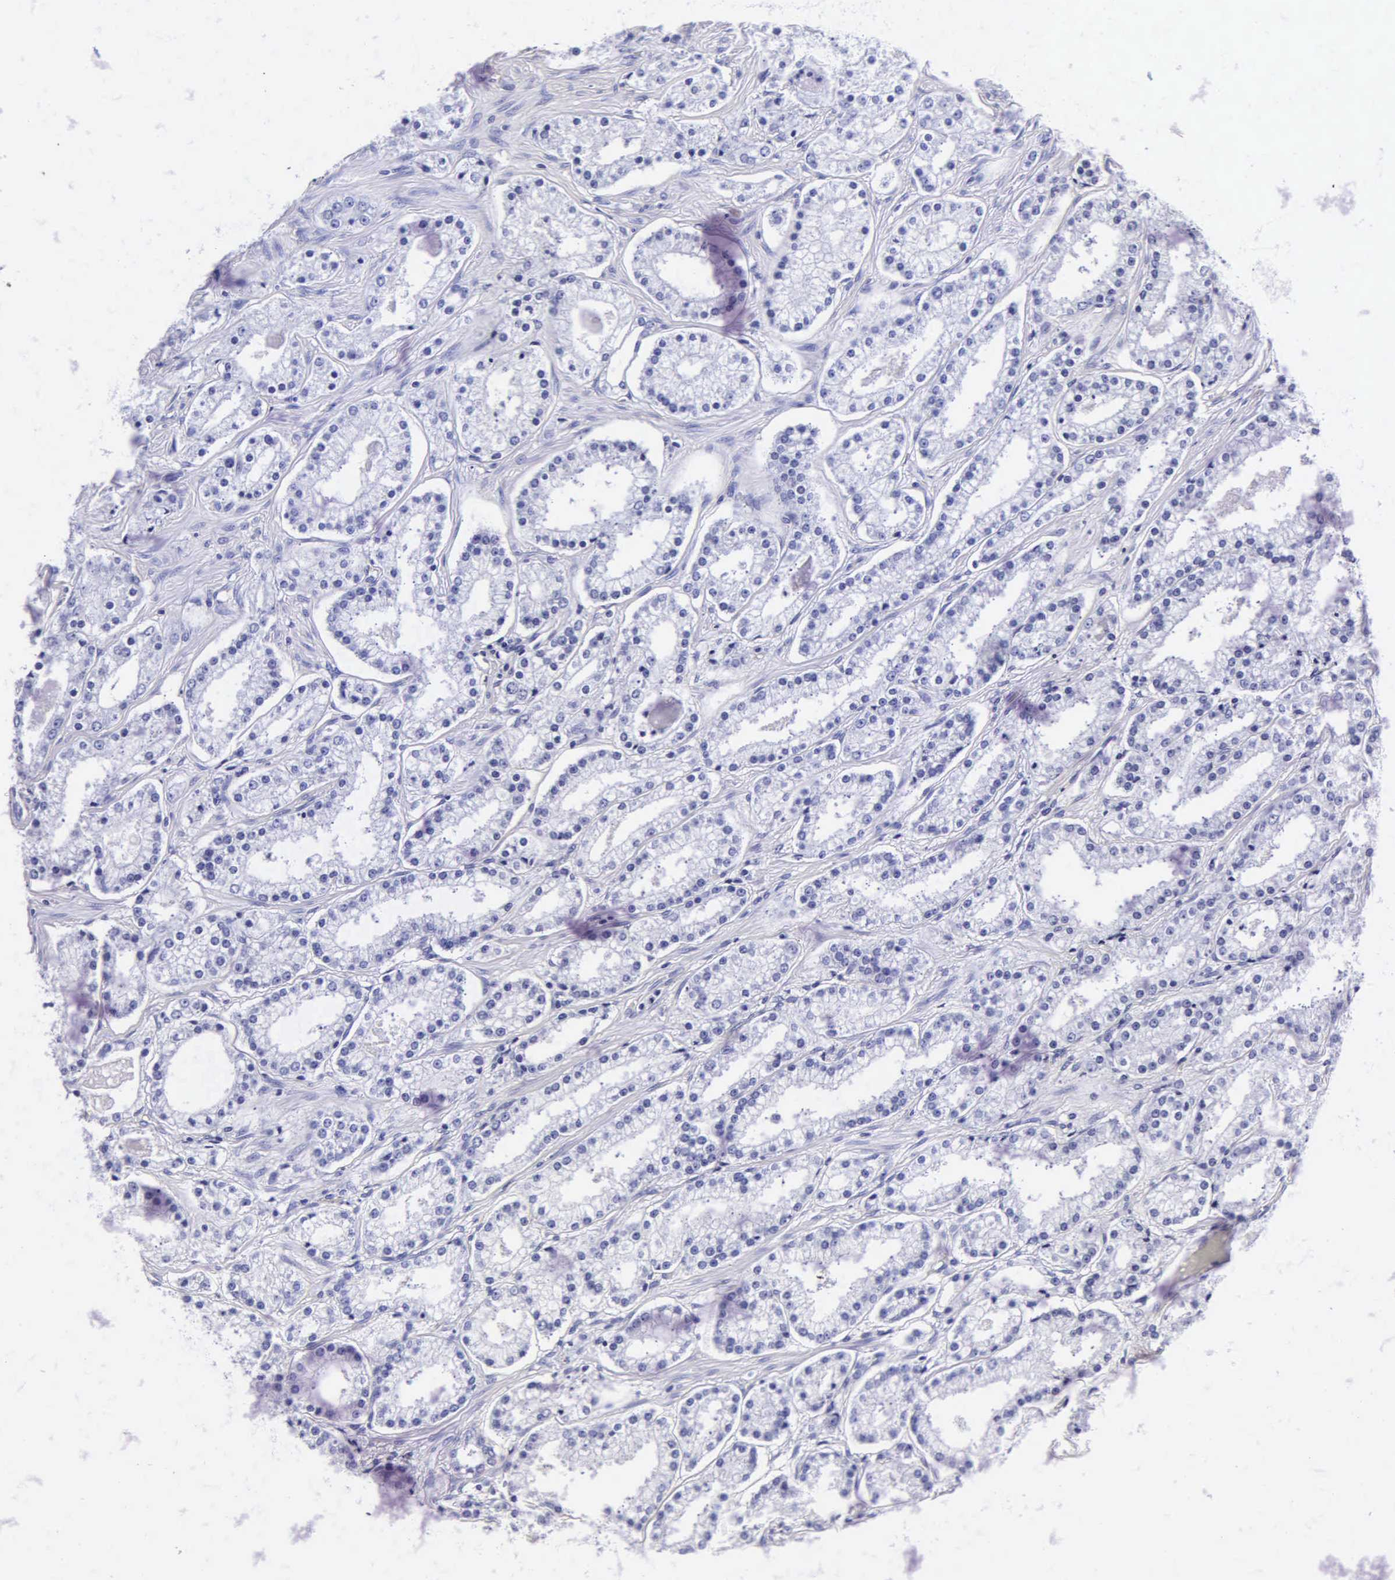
{"staining": {"intensity": "negative", "quantity": "none", "location": "none"}, "tissue": "prostate cancer", "cell_type": "Tumor cells", "image_type": "cancer", "snomed": [{"axis": "morphology", "description": "Adenocarcinoma, Medium grade"}, {"axis": "topography", "description": "Prostate"}], "caption": "Immunohistochemical staining of human medium-grade adenocarcinoma (prostate) displays no significant expression in tumor cells. Nuclei are stained in blue.", "gene": "MB", "patient": {"sex": "male", "age": 73}}